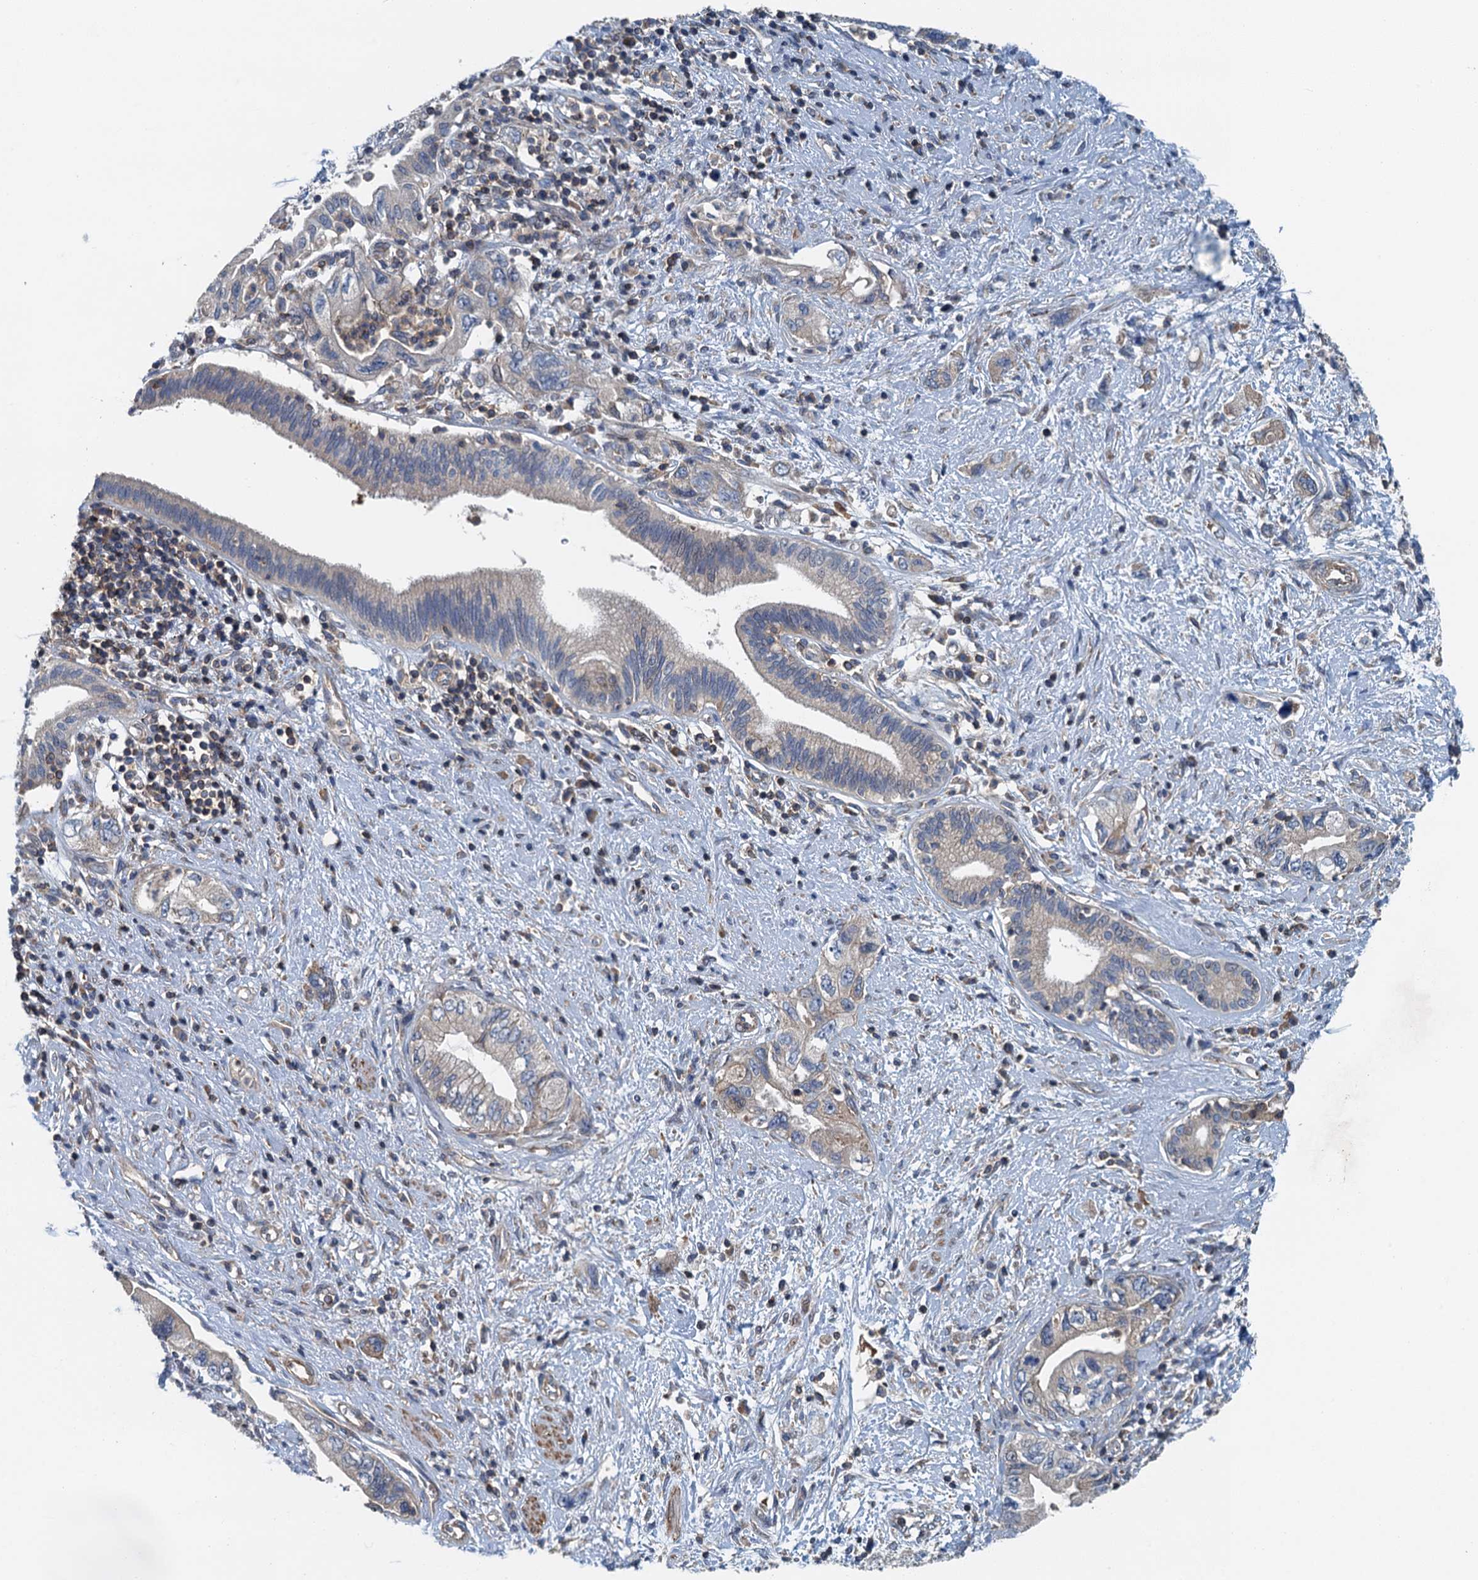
{"staining": {"intensity": "negative", "quantity": "none", "location": "none"}, "tissue": "pancreatic cancer", "cell_type": "Tumor cells", "image_type": "cancer", "snomed": [{"axis": "morphology", "description": "Adenocarcinoma, NOS"}, {"axis": "topography", "description": "Pancreas"}], "caption": "This is a histopathology image of immunohistochemistry staining of adenocarcinoma (pancreatic), which shows no expression in tumor cells. Brightfield microscopy of immunohistochemistry stained with DAB (3,3'-diaminobenzidine) (brown) and hematoxylin (blue), captured at high magnification.", "gene": "PPP1R14D", "patient": {"sex": "female", "age": 73}}